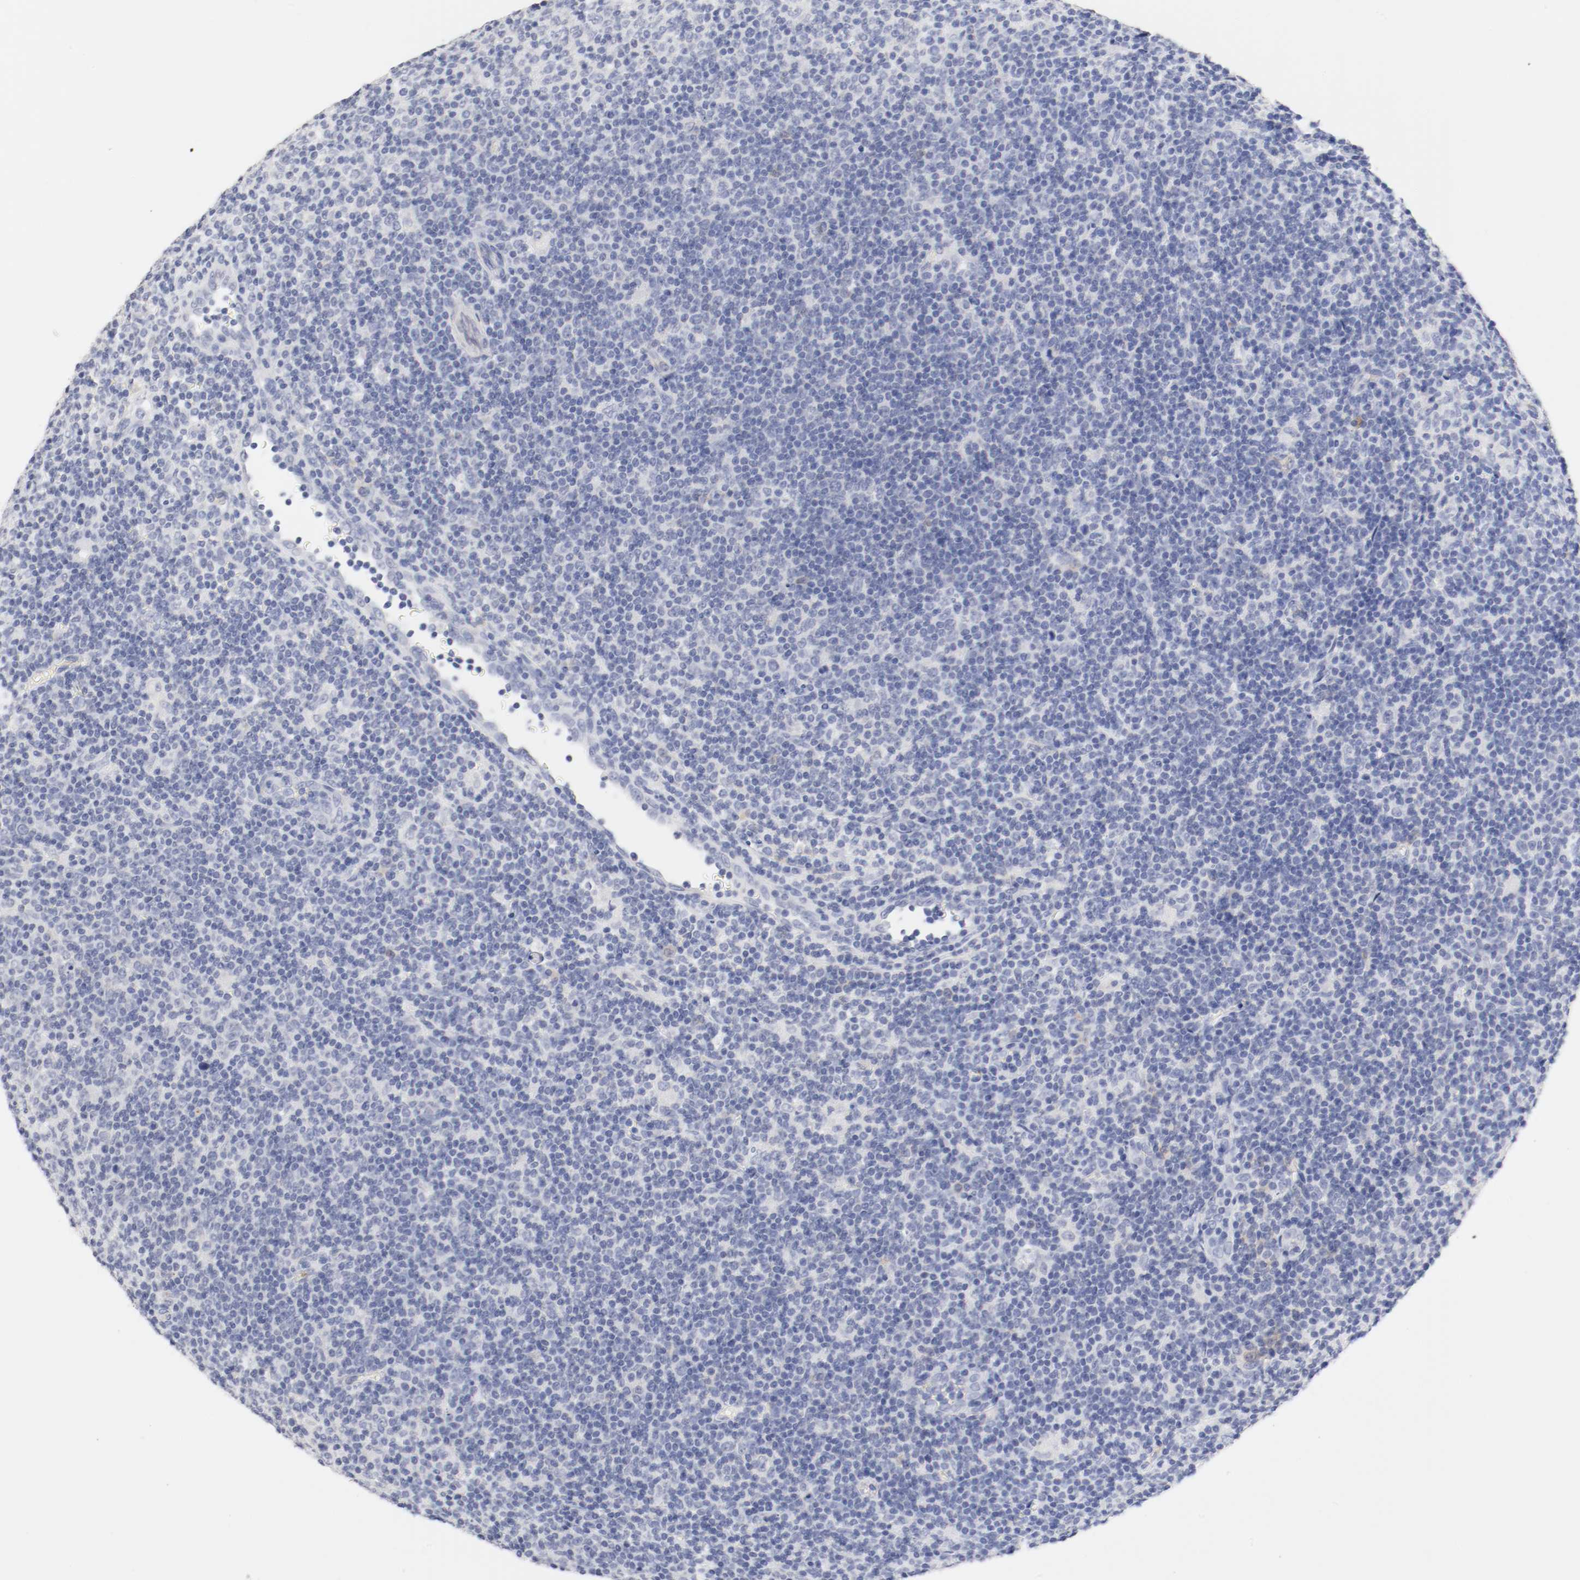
{"staining": {"intensity": "negative", "quantity": "none", "location": "none"}, "tissue": "lymphoma", "cell_type": "Tumor cells", "image_type": "cancer", "snomed": [{"axis": "morphology", "description": "Malignant lymphoma, non-Hodgkin's type, Low grade"}, {"axis": "topography", "description": "Lymph node"}], "caption": "This is an immunohistochemistry image of human malignant lymphoma, non-Hodgkin's type (low-grade). There is no positivity in tumor cells.", "gene": "HOMER1", "patient": {"sex": "male", "age": 70}}